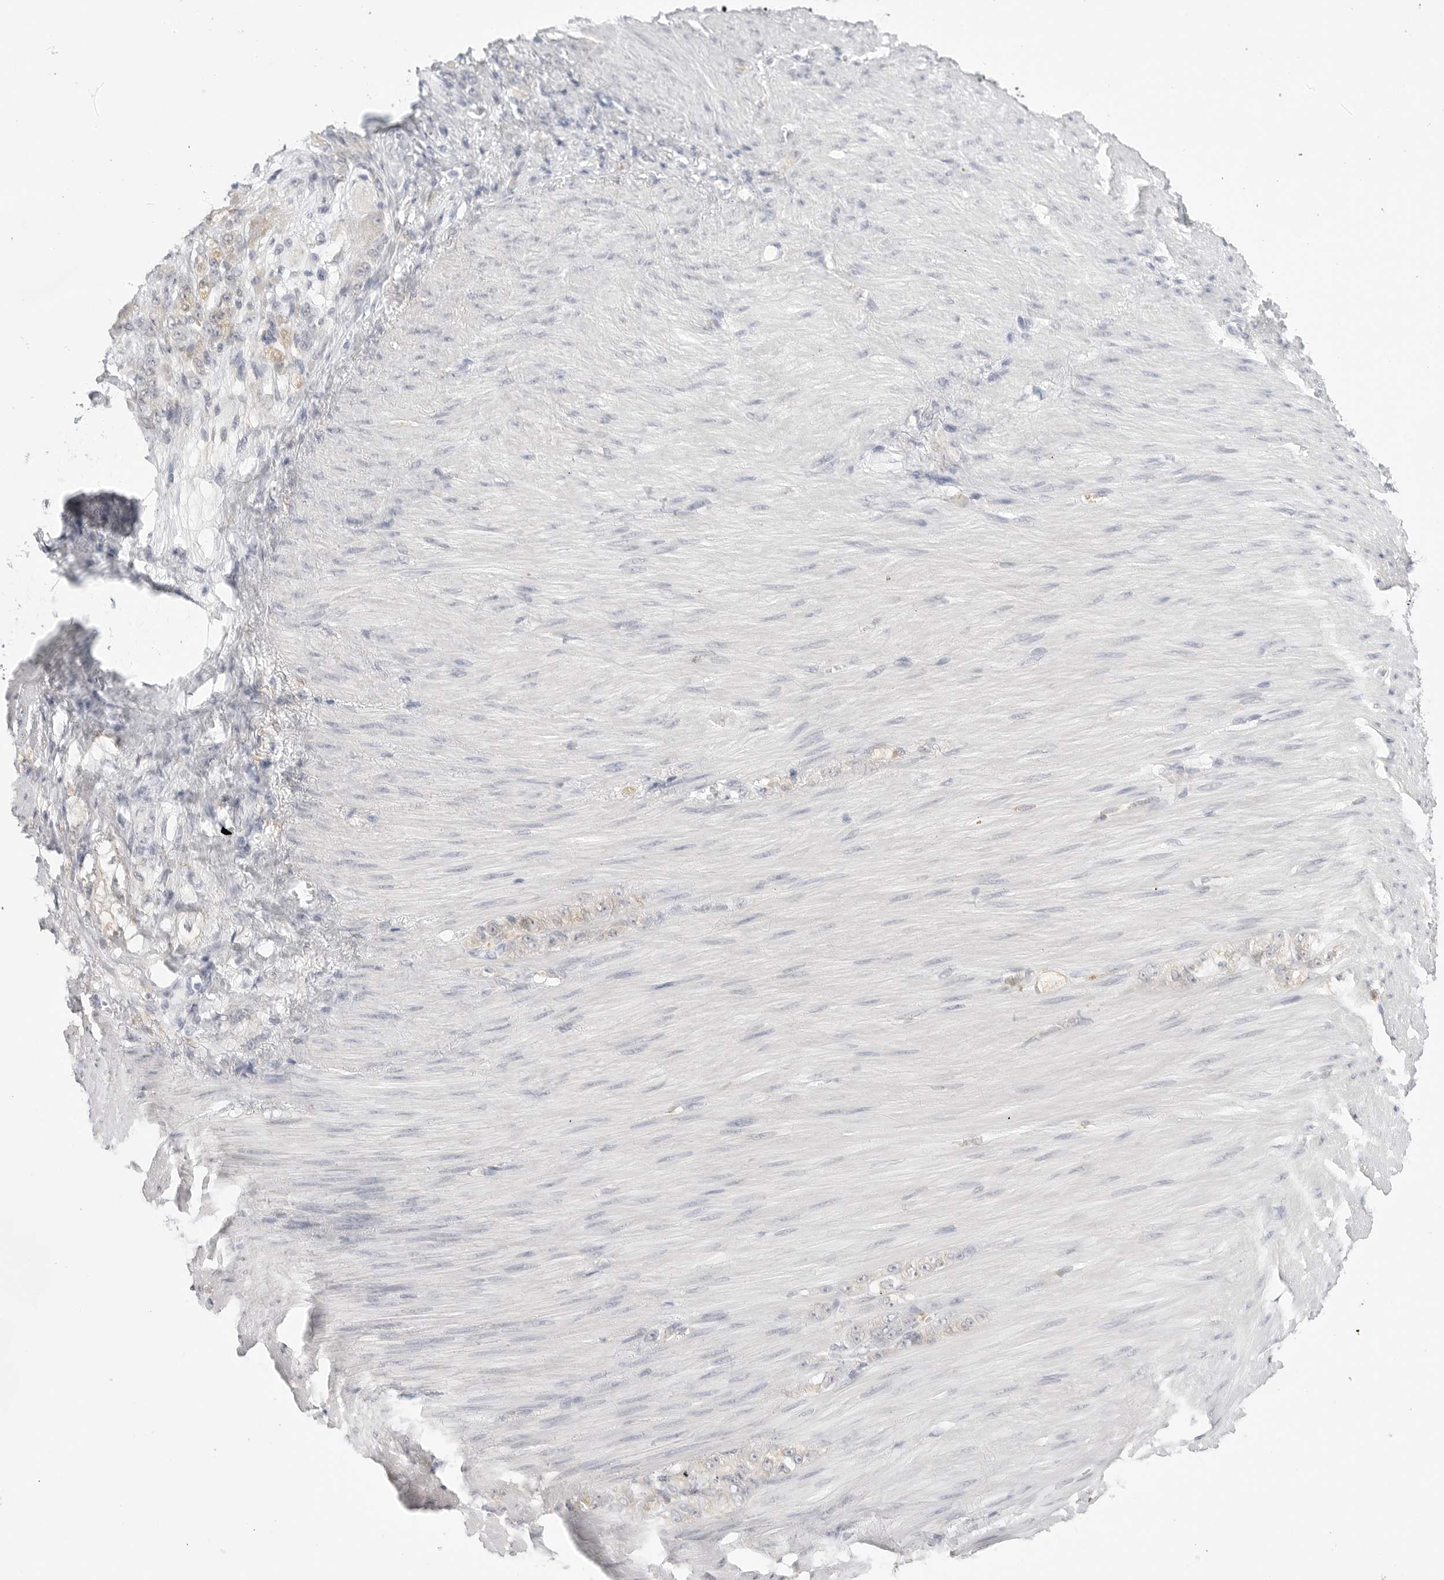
{"staining": {"intensity": "negative", "quantity": "none", "location": "none"}, "tissue": "stomach cancer", "cell_type": "Tumor cells", "image_type": "cancer", "snomed": [{"axis": "morphology", "description": "Normal tissue, NOS"}, {"axis": "morphology", "description": "Adenocarcinoma, NOS"}, {"axis": "topography", "description": "Stomach"}], "caption": "Tumor cells are negative for protein expression in human stomach cancer.", "gene": "THEM4", "patient": {"sex": "male", "age": 82}}